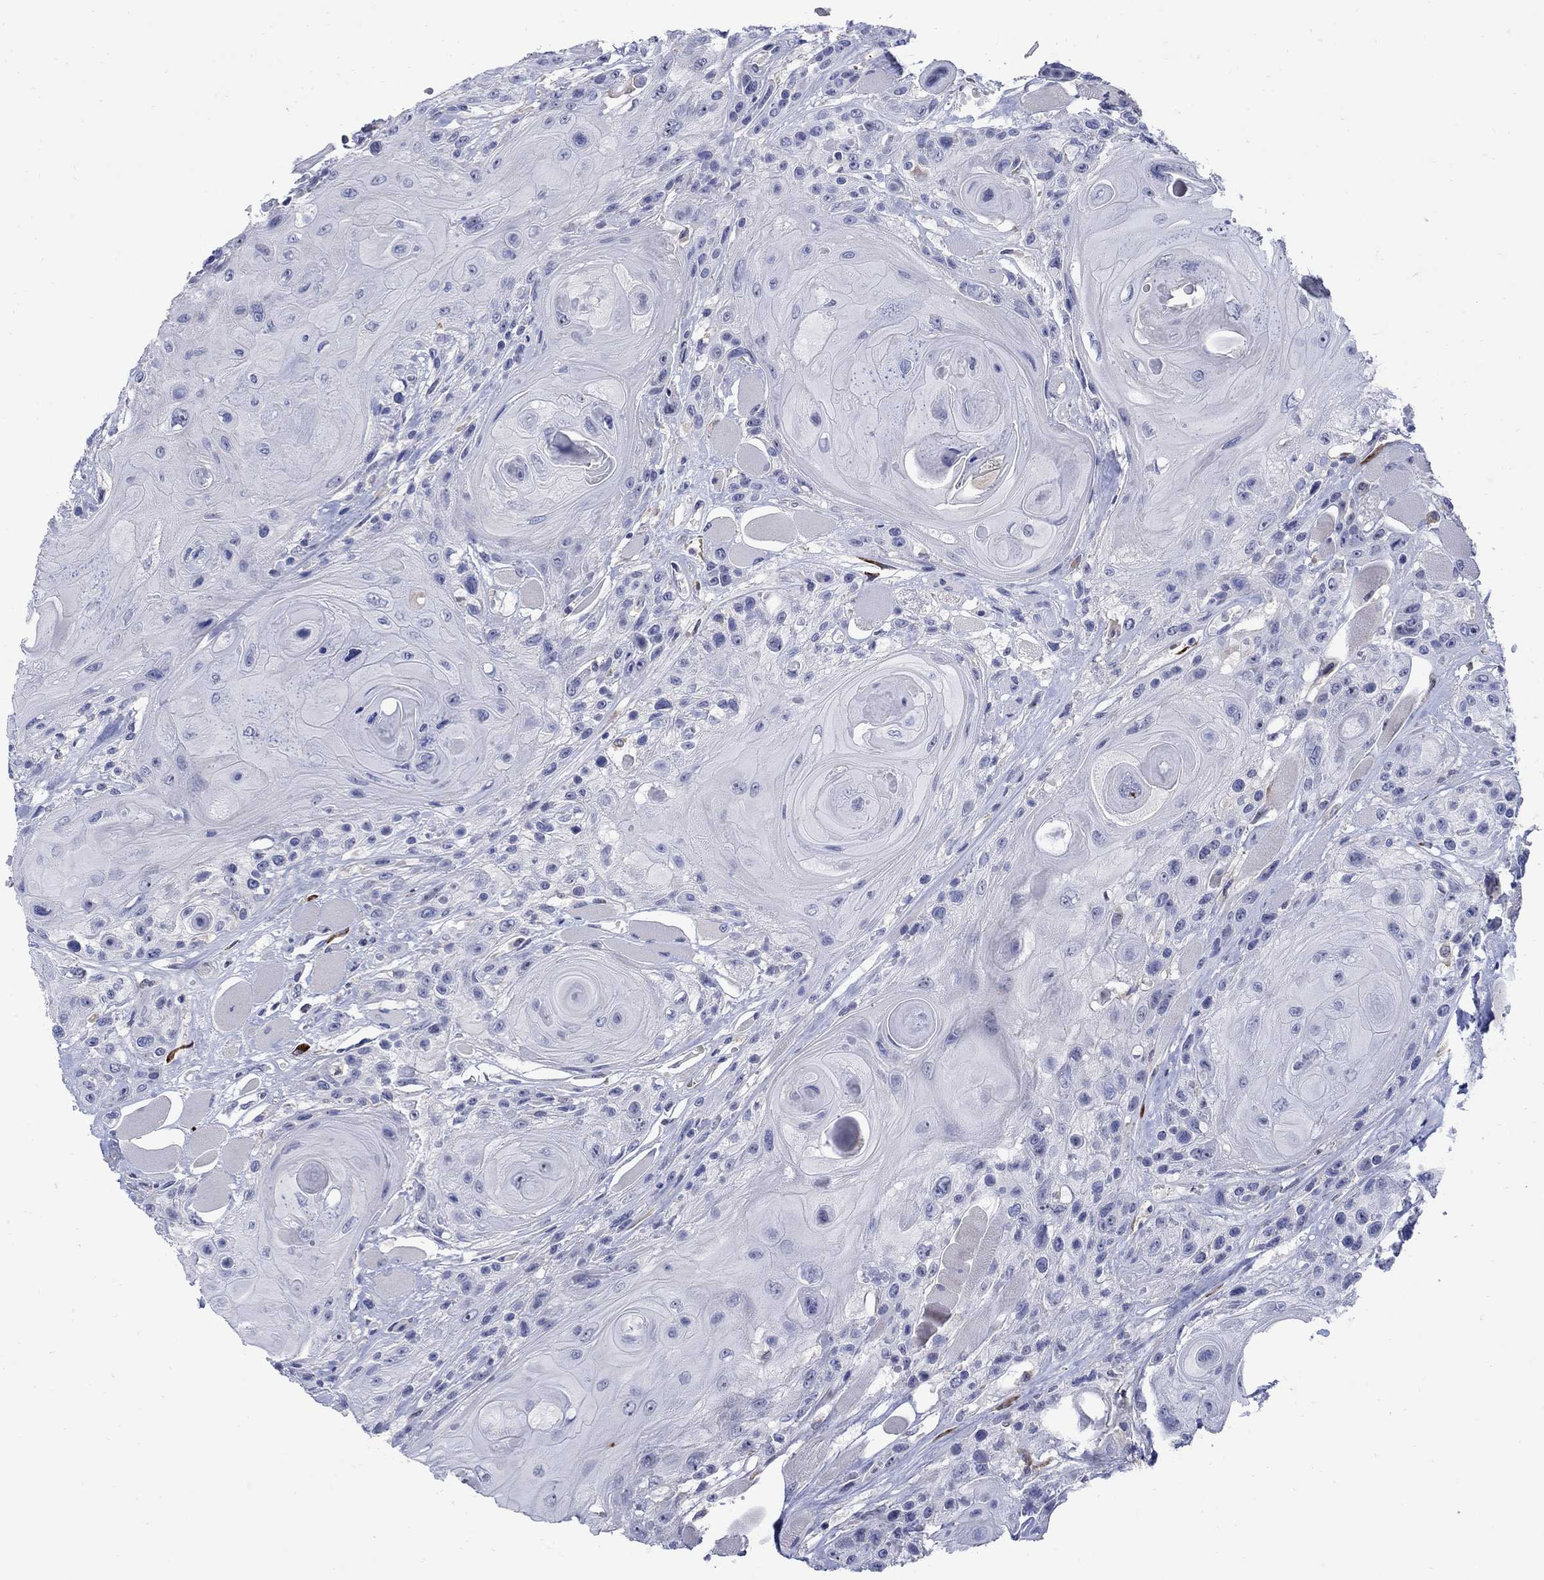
{"staining": {"intensity": "negative", "quantity": "none", "location": "none"}, "tissue": "head and neck cancer", "cell_type": "Tumor cells", "image_type": "cancer", "snomed": [{"axis": "morphology", "description": "Squamous cell carcinoma, NOS"}, {"axis": "topography", "description": "Head-Neck"}], "caption": "The micrograph shows no staining of tumor cells in head and neck cancer (squamous cell carcinoma).", "gene": "REEP2", "patient": {"sex": "female", "age": 59}}